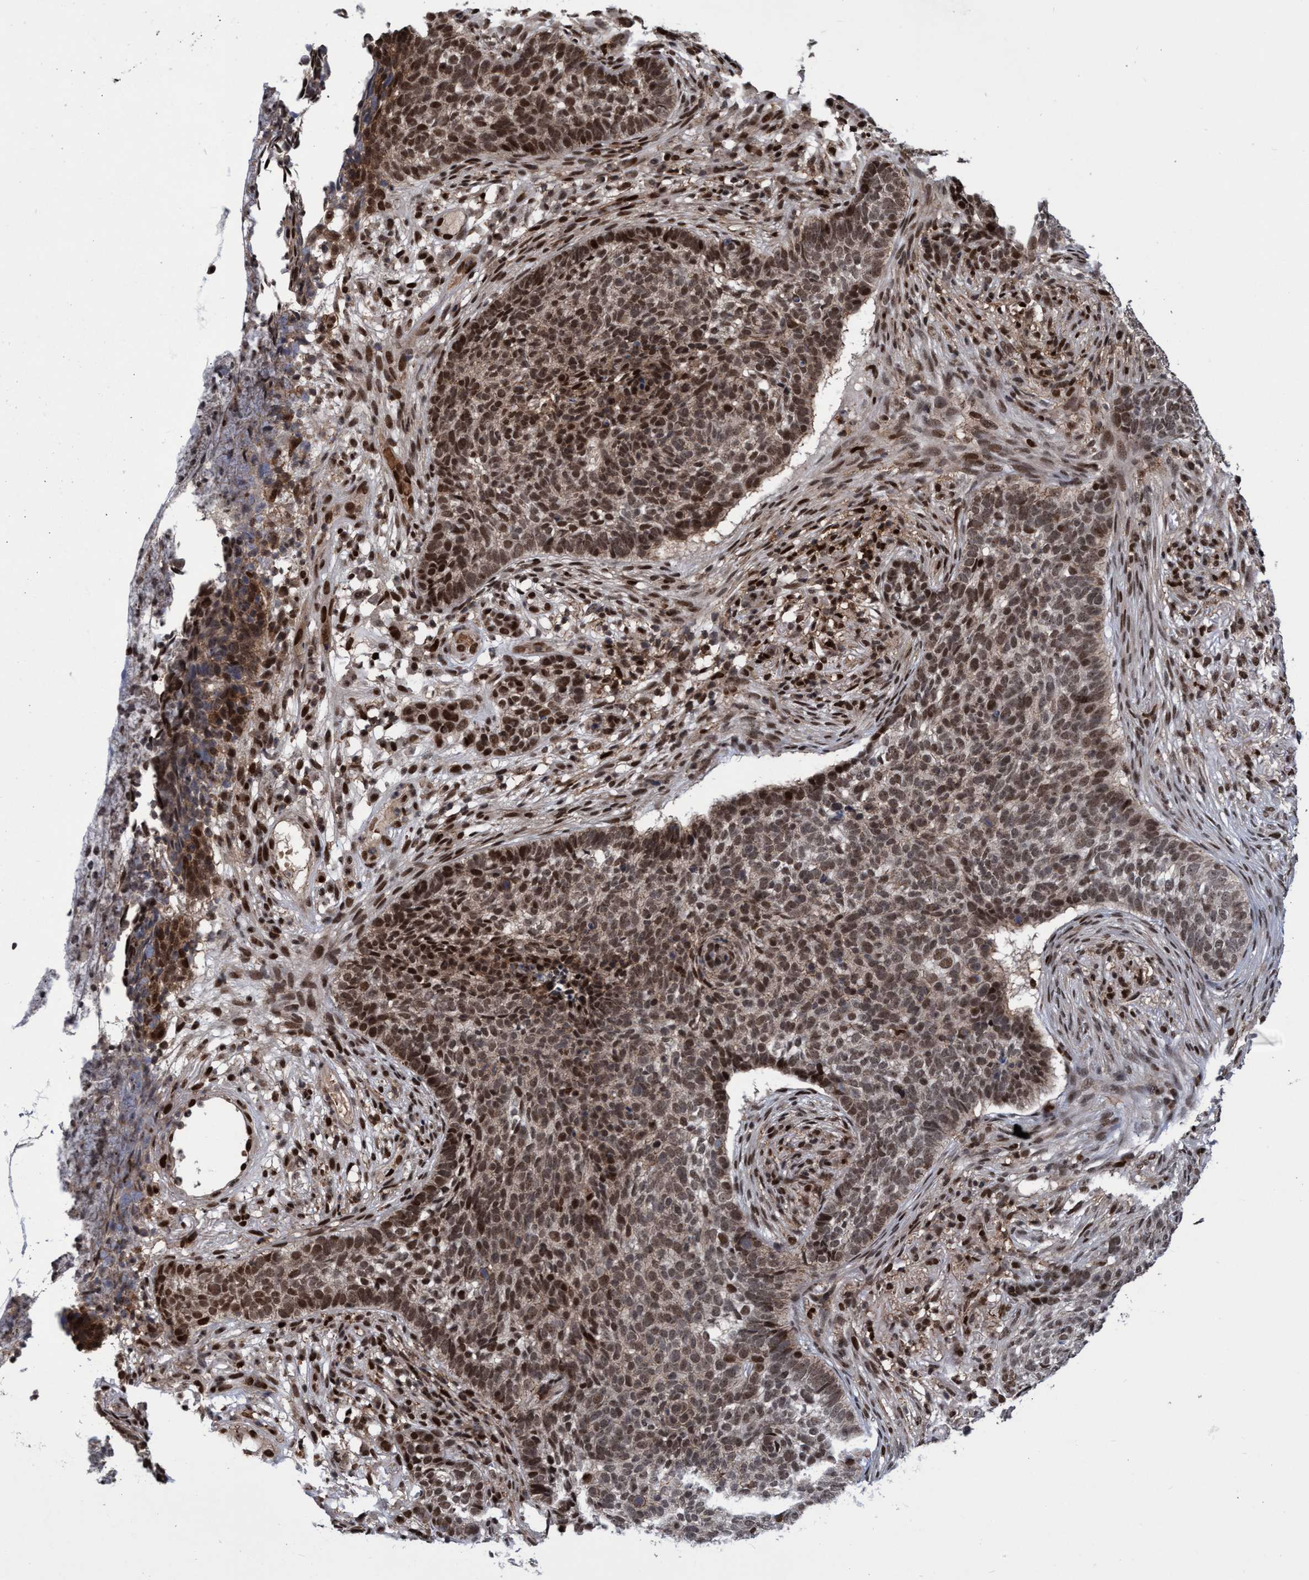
{"staining": {"intensity": "moderate", "quantity": ">75%", "location": "cytoplasmic/membranous,nuclear"}, "tissue": "skin cancer", "cell_type": "Tumor cells", "image_type": "cancer", "snomed": [{"axis": "morphology", "description": "Basal cell carcinoma"}, {"axis": "topography", "description": "Skin"}], "caption": "A high-resolution photomicrograph shows IHC staining of skin cancer, which shows moderate cytoplasmic/membranous and nuclear staining in approximately >75% of tumor cells.", "gene": "GTF2F1", "patient": {"sex": "male", "age": 85}}